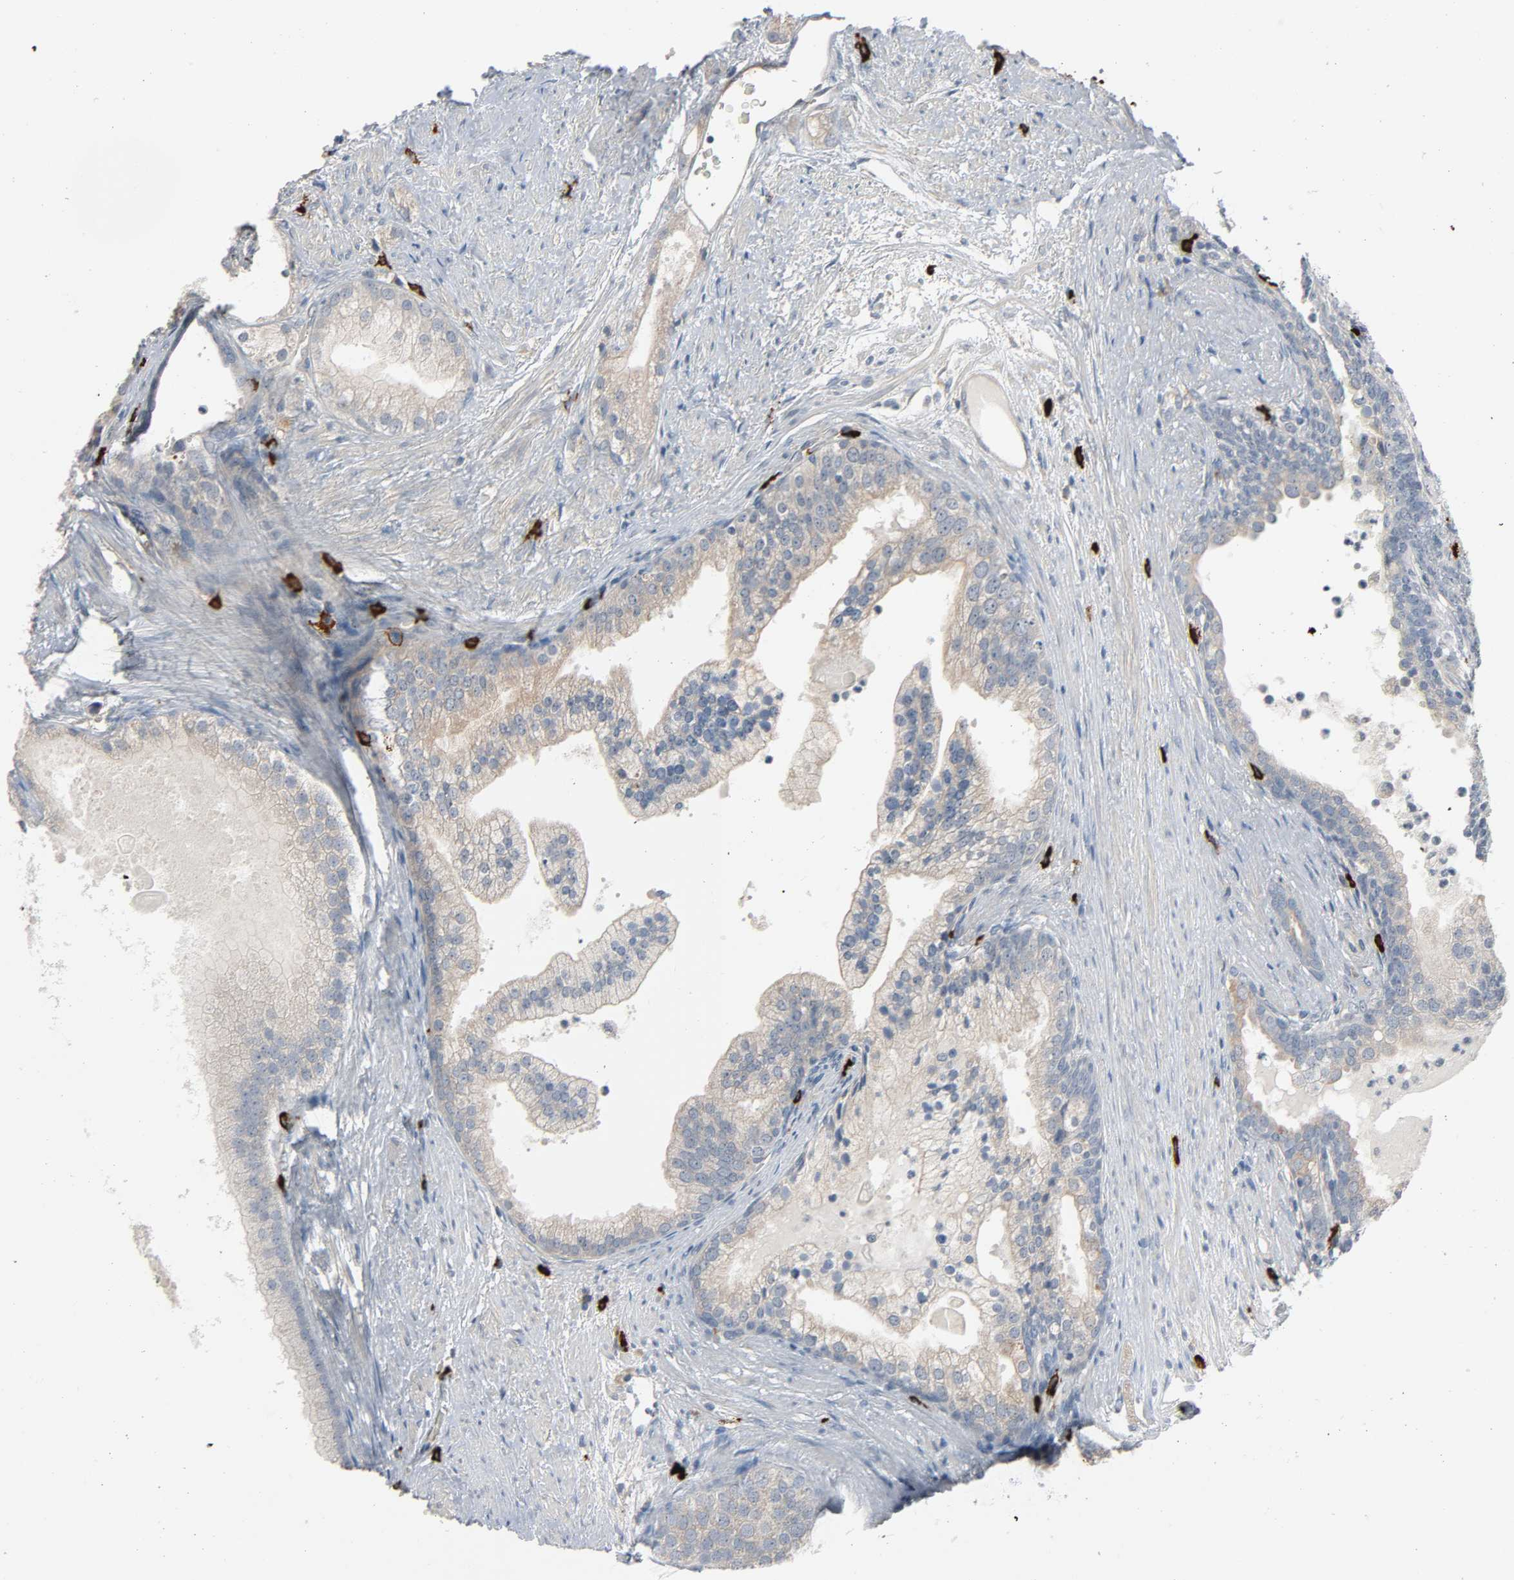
{"staining": {"intensity": "weak", "quantity": ">75%", "location": "cytoplasmic/membranous"}, "tissue": "prostate cancer", "cell_type": "Tumor cells", "image_type": "cancer", "snomed": [{"axis": "morphology", "description": "Adenocarcinoma, Low grade"}, {"axis": "topography", "description": "Prostate"}], "caption": "This micrograph shows IHC staining of human prostate adenocarcinoma (low-grade), with low weak cytoplasmic/membranous expression in about >75% of tumor cells.", "gene": "LIMCH1", "patient": {"sex": "male", "age": 69}}